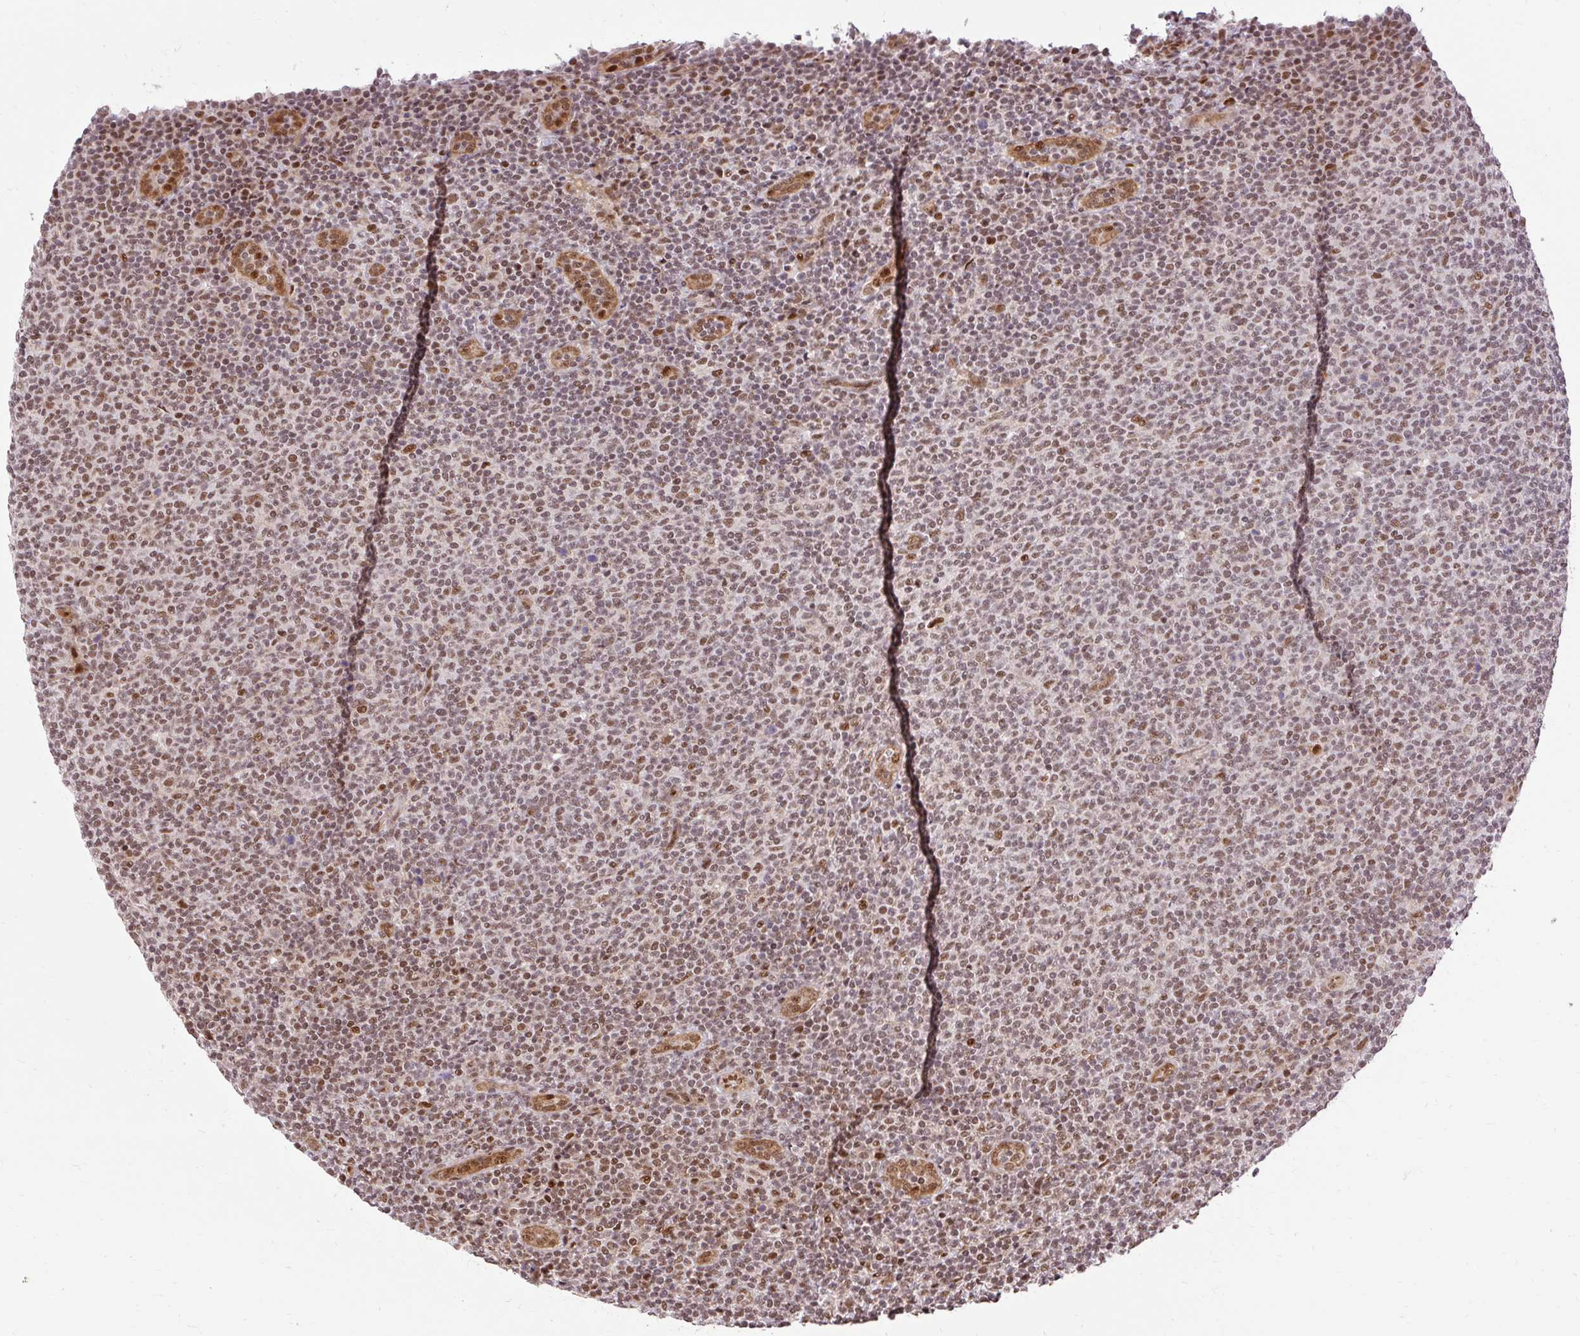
{"staining": {"intensity": "moderate", "quantity": ">75%", "location": "nuclear"}, "tissue": "lymphoma", "cell_type": "Tumor cells", "image_type": "cancer", "snomed": [{"axis": "morphology", "description": "Malignant lymphoma, non-Hodgkin's type, Low grade"}, {"axis": "topography", "description": "Lymph node"}], "caption": "The micrograph demonstrates immunohistochemical staining of low-grade malignant lymphoma, non-Hodgkin's type. There is moderate nuclear positivity is identified in about >75% of tumor cells.", "gene": "MECOM", "patient": {"sex": "male", "age": 66}}